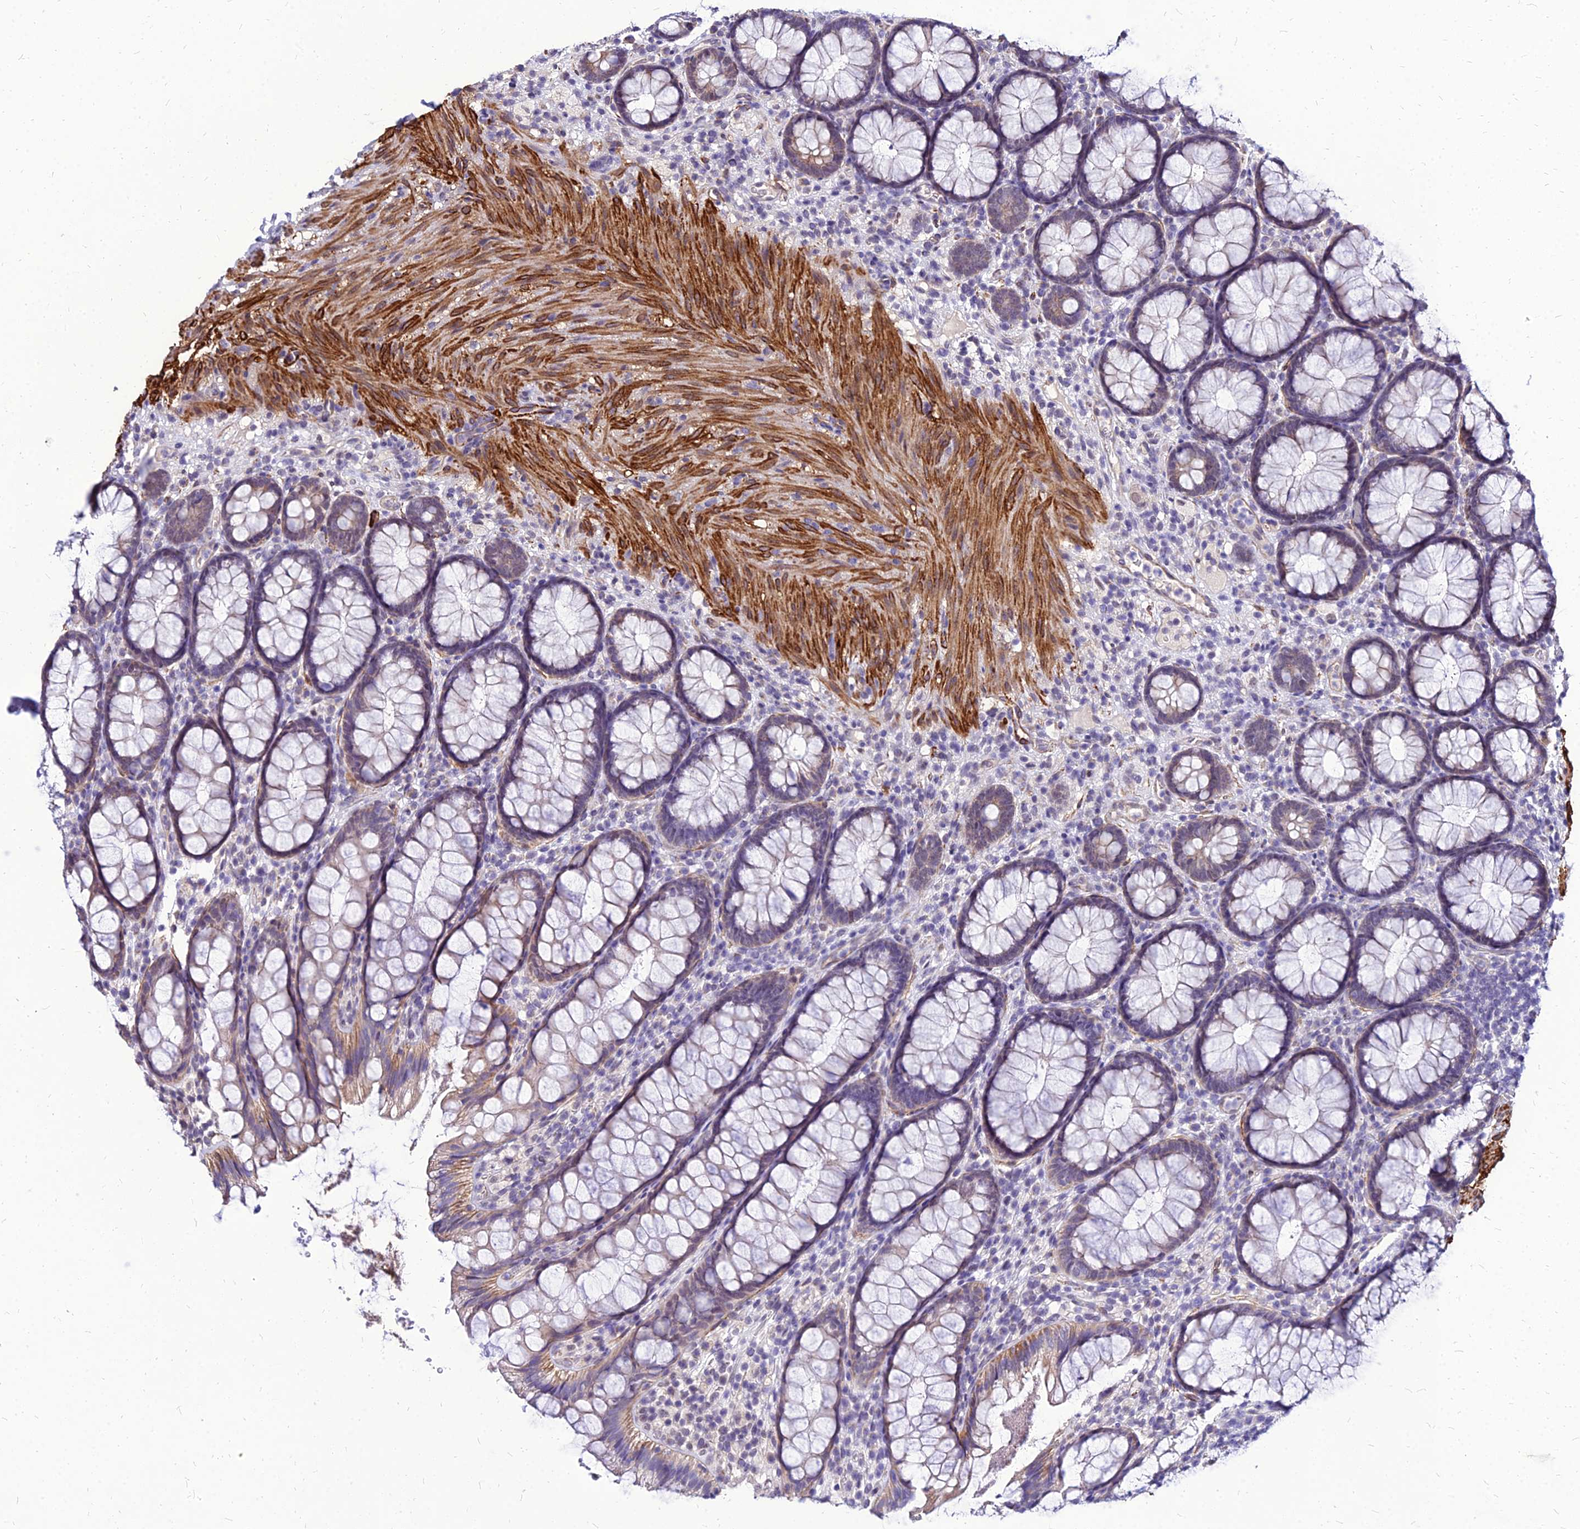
{"staining": {"intensity": "weak", "quantity": "25%-75%", "location": "cytoplasmic/membranous"}, "tissue": "rectum", "cell_type": "Glandular cells", "image_type": "normal", "snomed": [{"axis": "morphology", "description": "Normal tissue, NOS"}, {"axis": "topography", "description": "Rectum"}], "caption": "This histopathology image demonstrates immunohistochemistry staining of unremarkable rectum, with low weak cytoplasmic/membranous staining in about 25%-75% of glandular cells.", "gene": "YEATS2", "patient": {"sex": "male", "age": 83}}